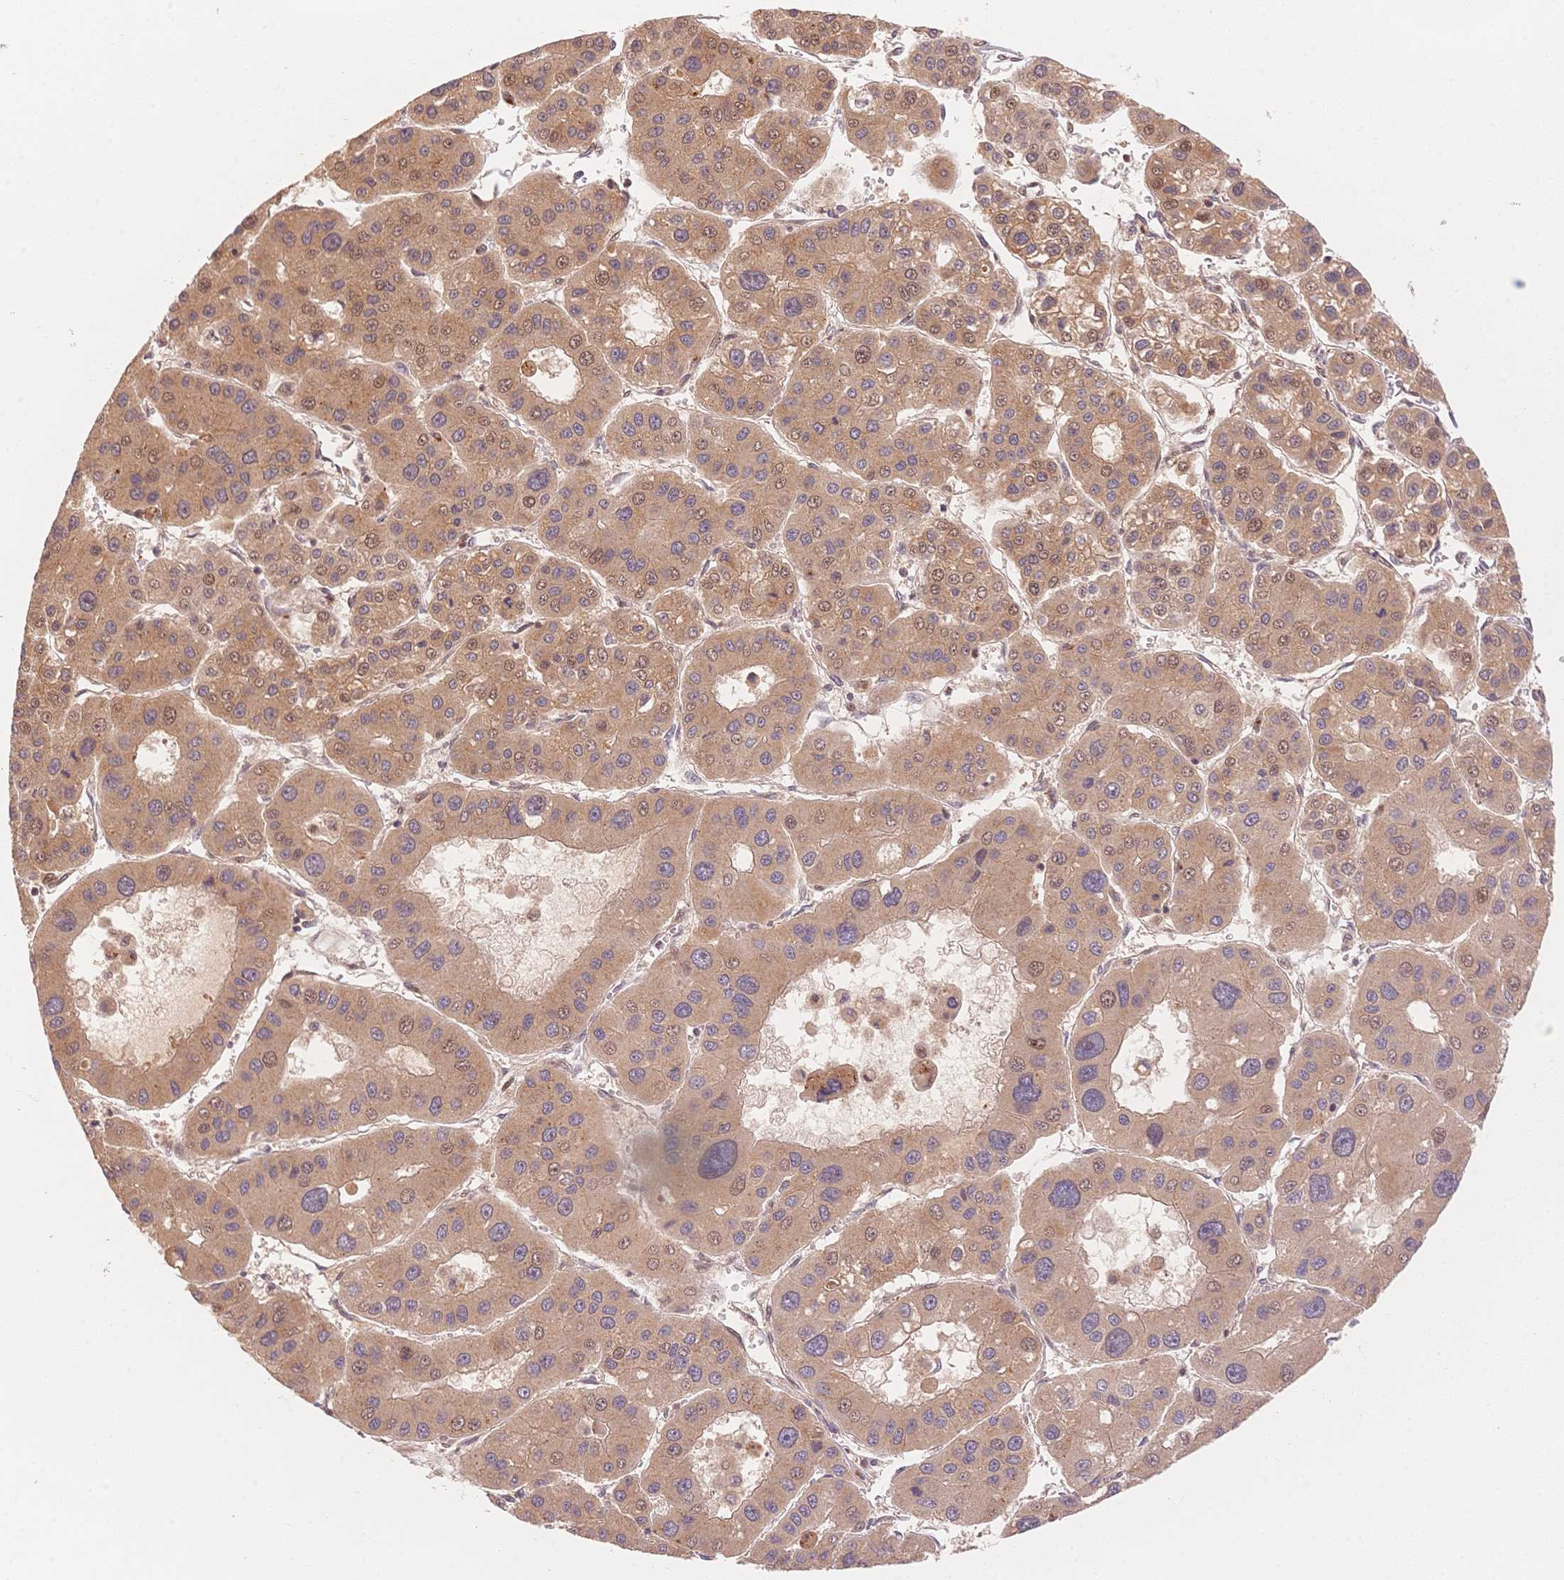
{"staining": {"intensity": "moderate", "quantity": ">75%", "location": "cytoplasmic/membranous"}, "tissue": "liver cancer", "cell_type": "Tumor cells", "image_type": "cancer", "snomed": [{"axis": "morphology", "description": "Carcinoma, Hepatocellular, NOS"}, {"axis": "topography", "description": "Liver"}], "caption": "There is medium levels of moderate cytoplasmic/membranous staining in tumor cells of liver cancer (hepatocellular carcinoma), as demonstrated by immunohistochemical staining (brown color).", "gene": "STK39", "patient": {"sex": "male", "age": 73}}